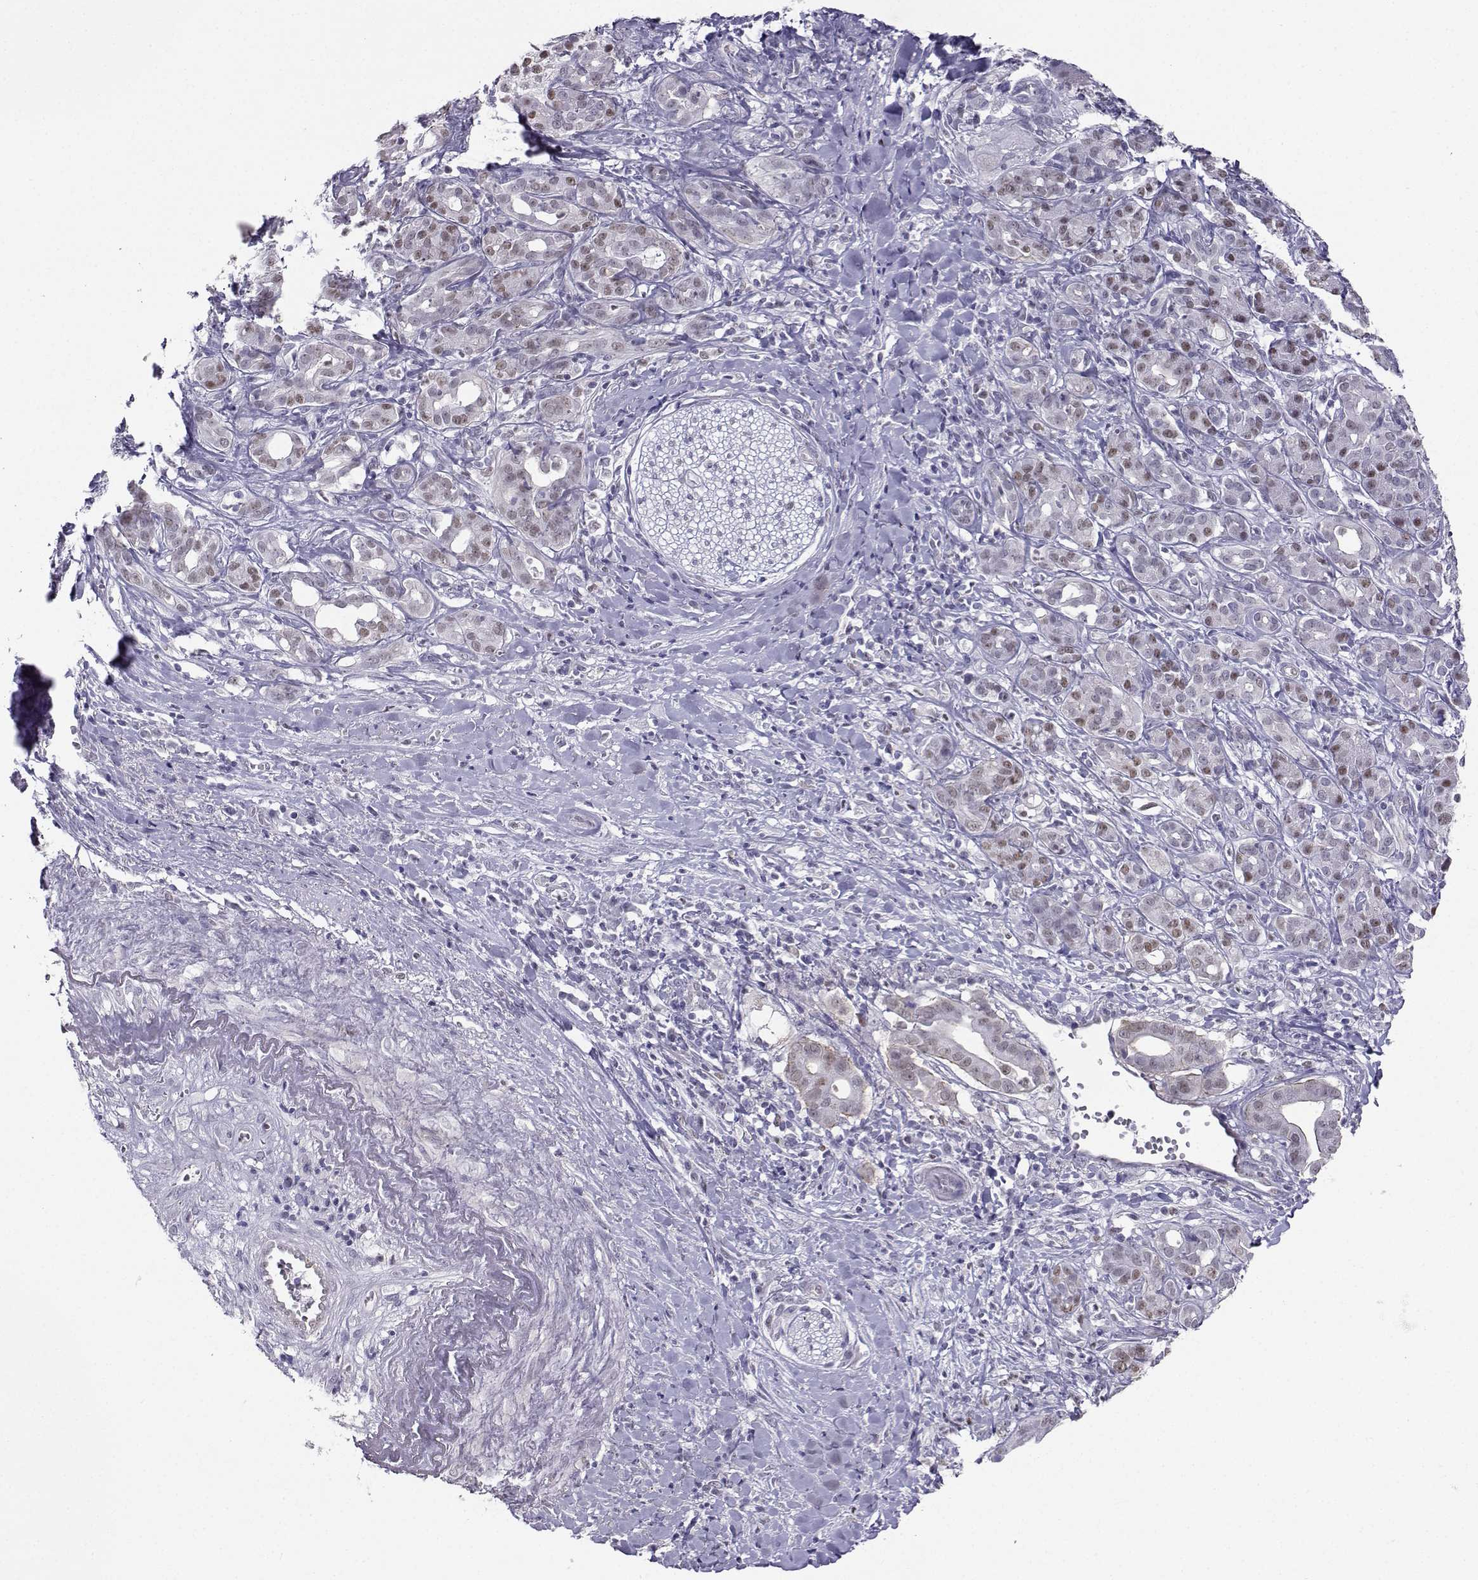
{"staining": {"intensity": "weak", "quantity": "25%-75%", "location": "nuclear"}, "tissue": "pancreatic cancer", "cell_type": "Tumor cells", "image_type": "cancer", "snomed": [{"axis": "morphology", "description": "Adenocarcinoma, NOS"}, {"axis": "topography", "description": "Pancreas"}], "caption": "The immunohistochemical stain highlights weak nuclear expression in tumor cells of pancreatic cancer tissue.", "gene": "TEDC2", "patient": {"sex": "male", "age": 61}}